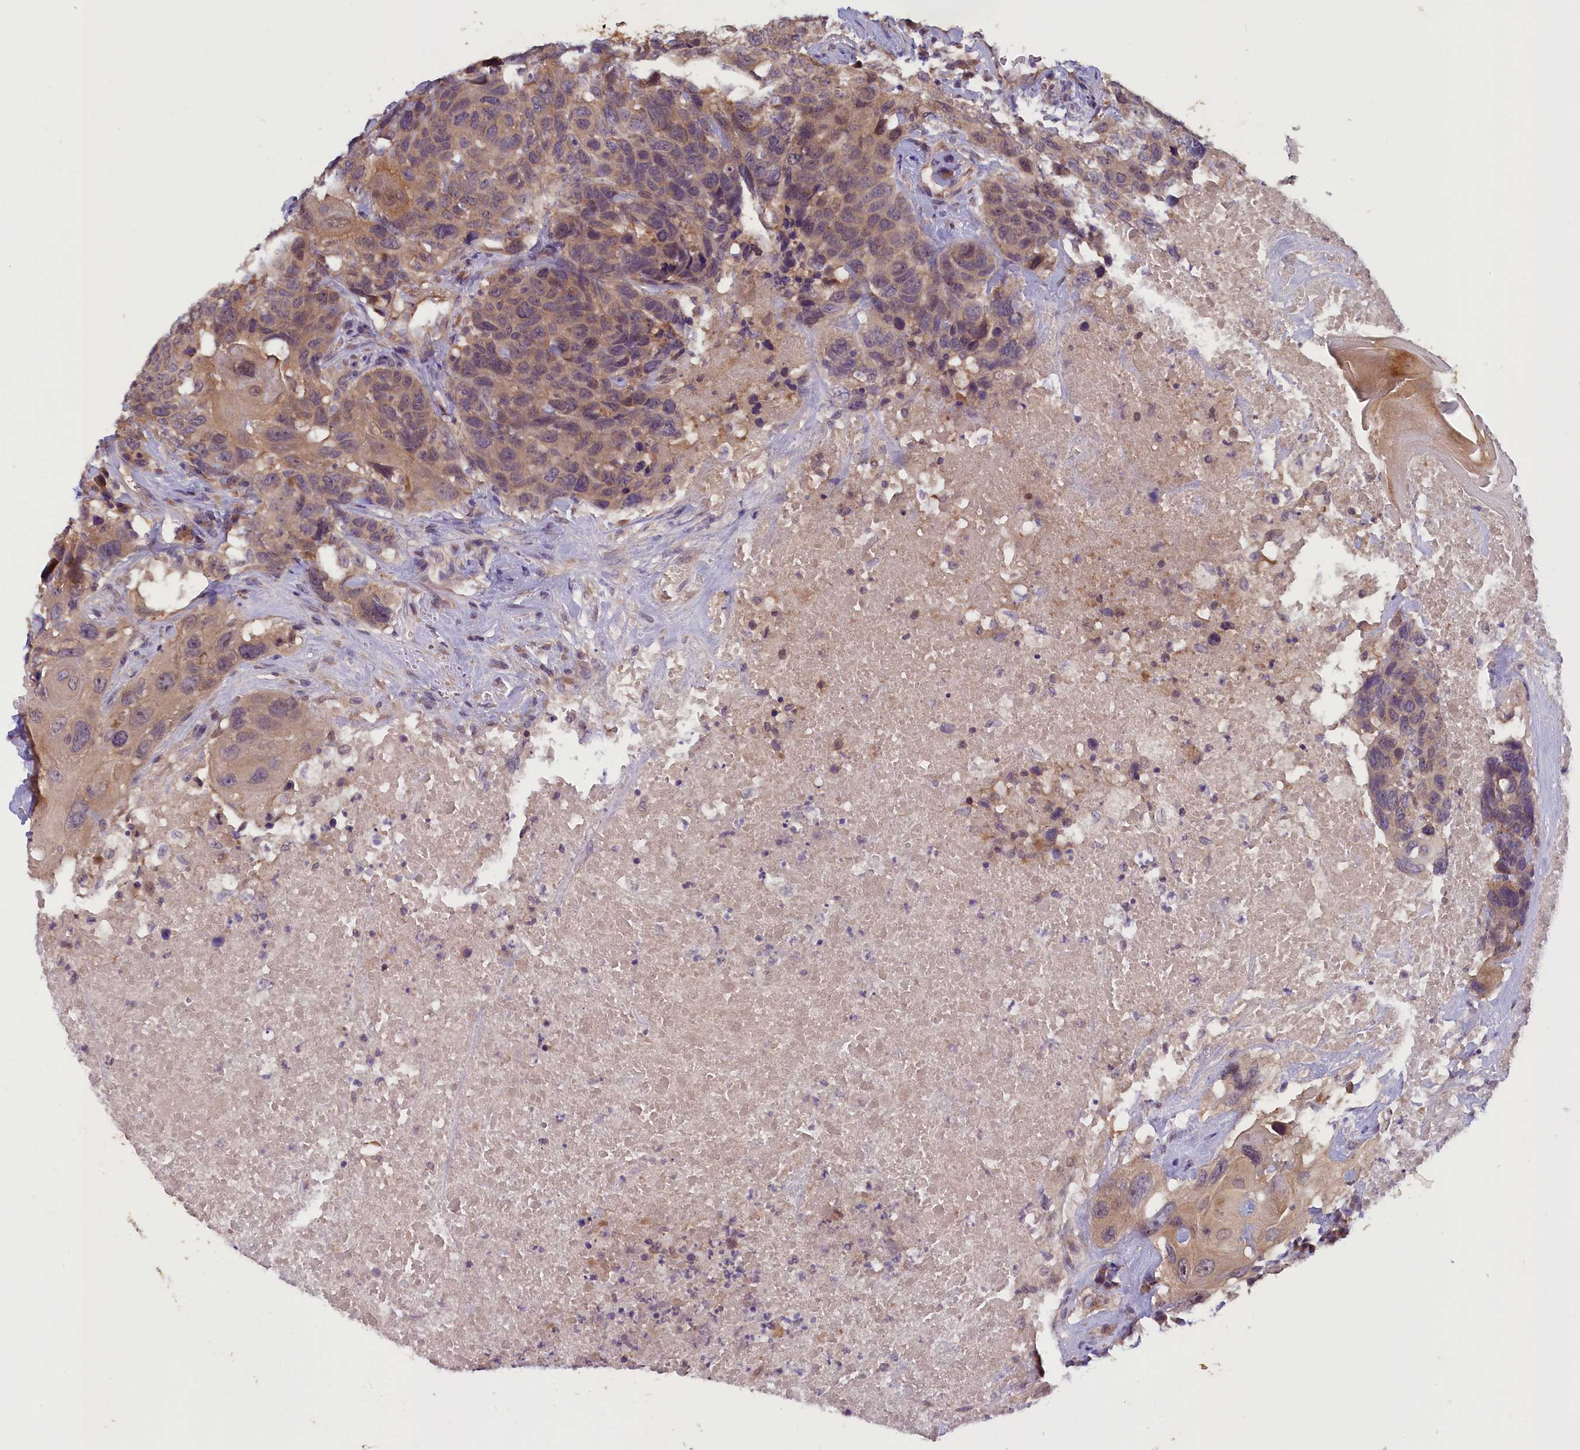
{"staining": {"intensity": "moderate", "quantity": ">75%", "location": "cytoplasmic/membranous"}, "tissue": "head and neck cancer", "cell_type": "Tumor cells", "image_type": "cancer", "snomed": [{"axis": "morphology", "description": "Squamous cell carcinoma, NOS"}, {"axis": "topography", "description": "Head-Neck"}], "caption": "An IHC micrograph of neoplastic tissue is shown. Protein staining in brown shows moderate cytoplasmic/membranous positivity in head and neck squamous cell carcinoma within tumor cells. The staining is performed using DAB (3,3'-diaminobenzidine) brown chromogen to label protein expression. The nuclei are counter-stained blue using hematoxylin.", "gene": "CCDC9B", "patient": {"sex": "male", "age": 66}}